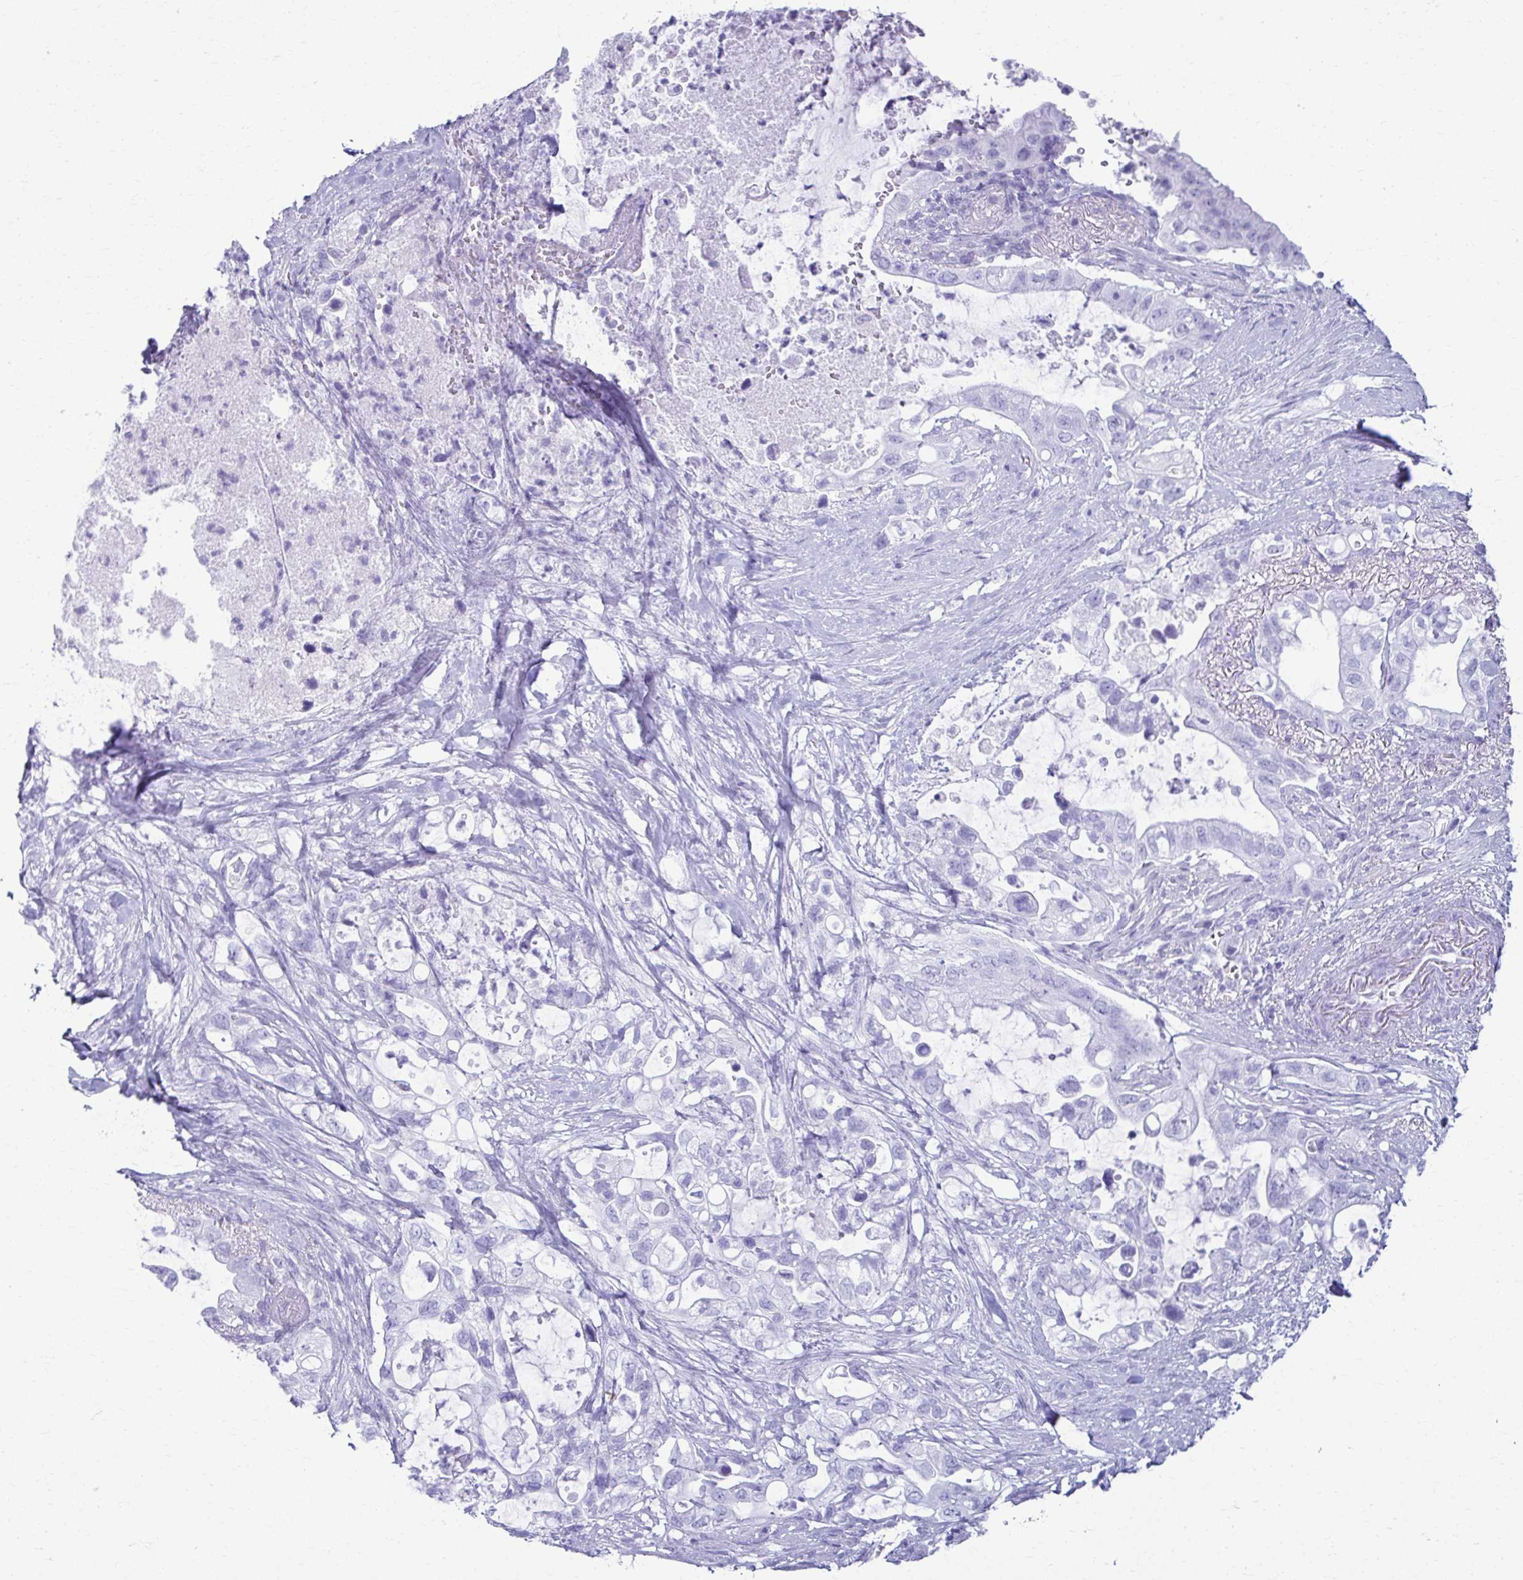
{"staining": {"intensity": "negative", "quantity": "none", "location": "none"}, "tissue": "pancreatic cancer", "cell_type": "Tumor cells", "image_type": "cancer", "snomed": [{"axis": "morphology", "description": "Adenocarcinoma, NOS"}, {"axis": "topography", "description": "Pancreas"}], "caption": "Protein analysis of adenocarcinoma (pancreatic) reveals no significant expression in tumor cells. (IHC, brightfield microscopy, high magnification).", "gene": "ATP4B", "patient": {"sex": "female", "age": 72}}